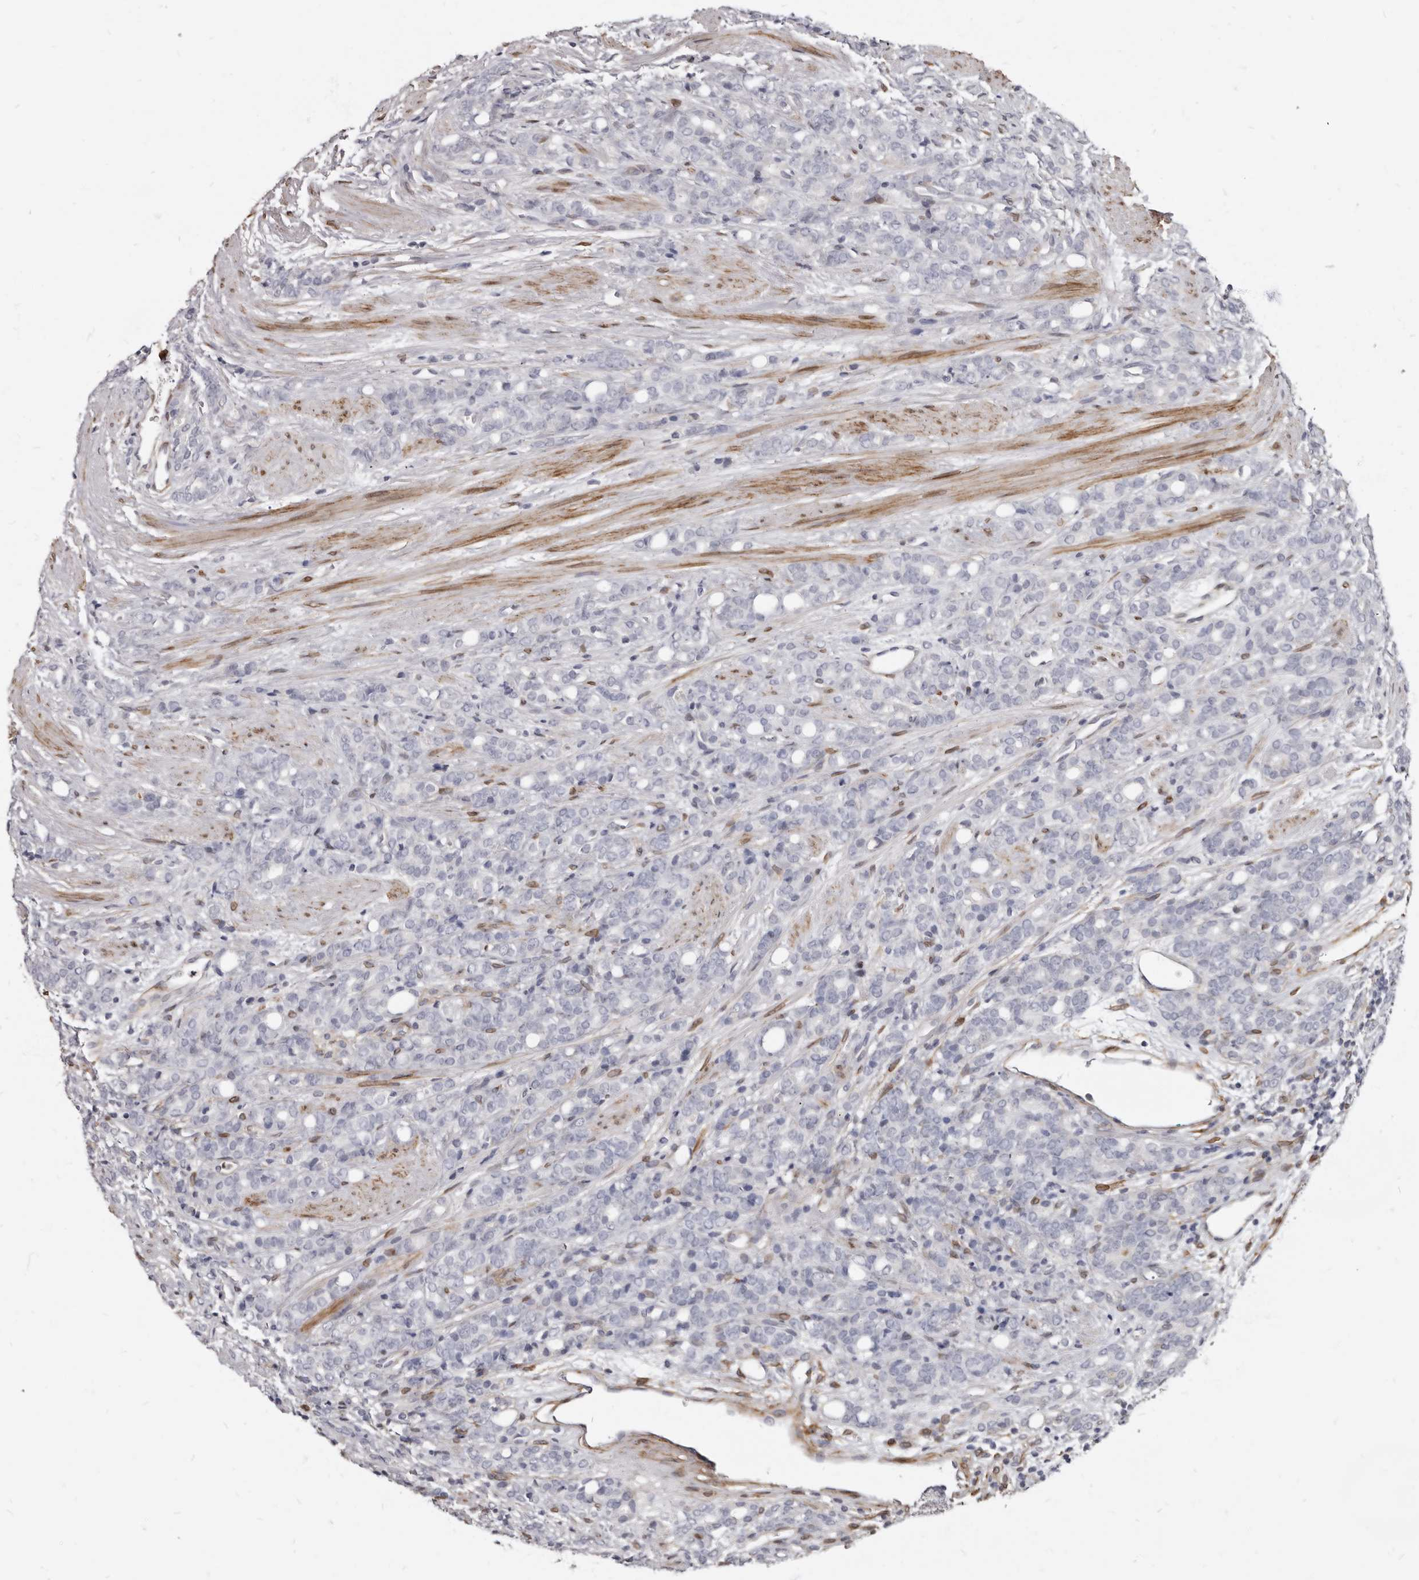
{"staining": {"intensity": "negative", "quantity": "none", "location": "none"}, "tissue": "prostate cancer", "cell_type": "Tumor cells", "image_type": "cancer", "snomed": [{"axis": "morphology", "description": "Adenocarcinoma, High grade"}, {"axis": "topography", "description": "Prostate"}], "caption": "Human prostate adenocarcinoma (high-grade) stained for a protein using immunohistochemistry (IHC) displays no positivity in tumor cells.", "gene": "MRGPRF", "patient": {"sex": "male", "age": 62}}